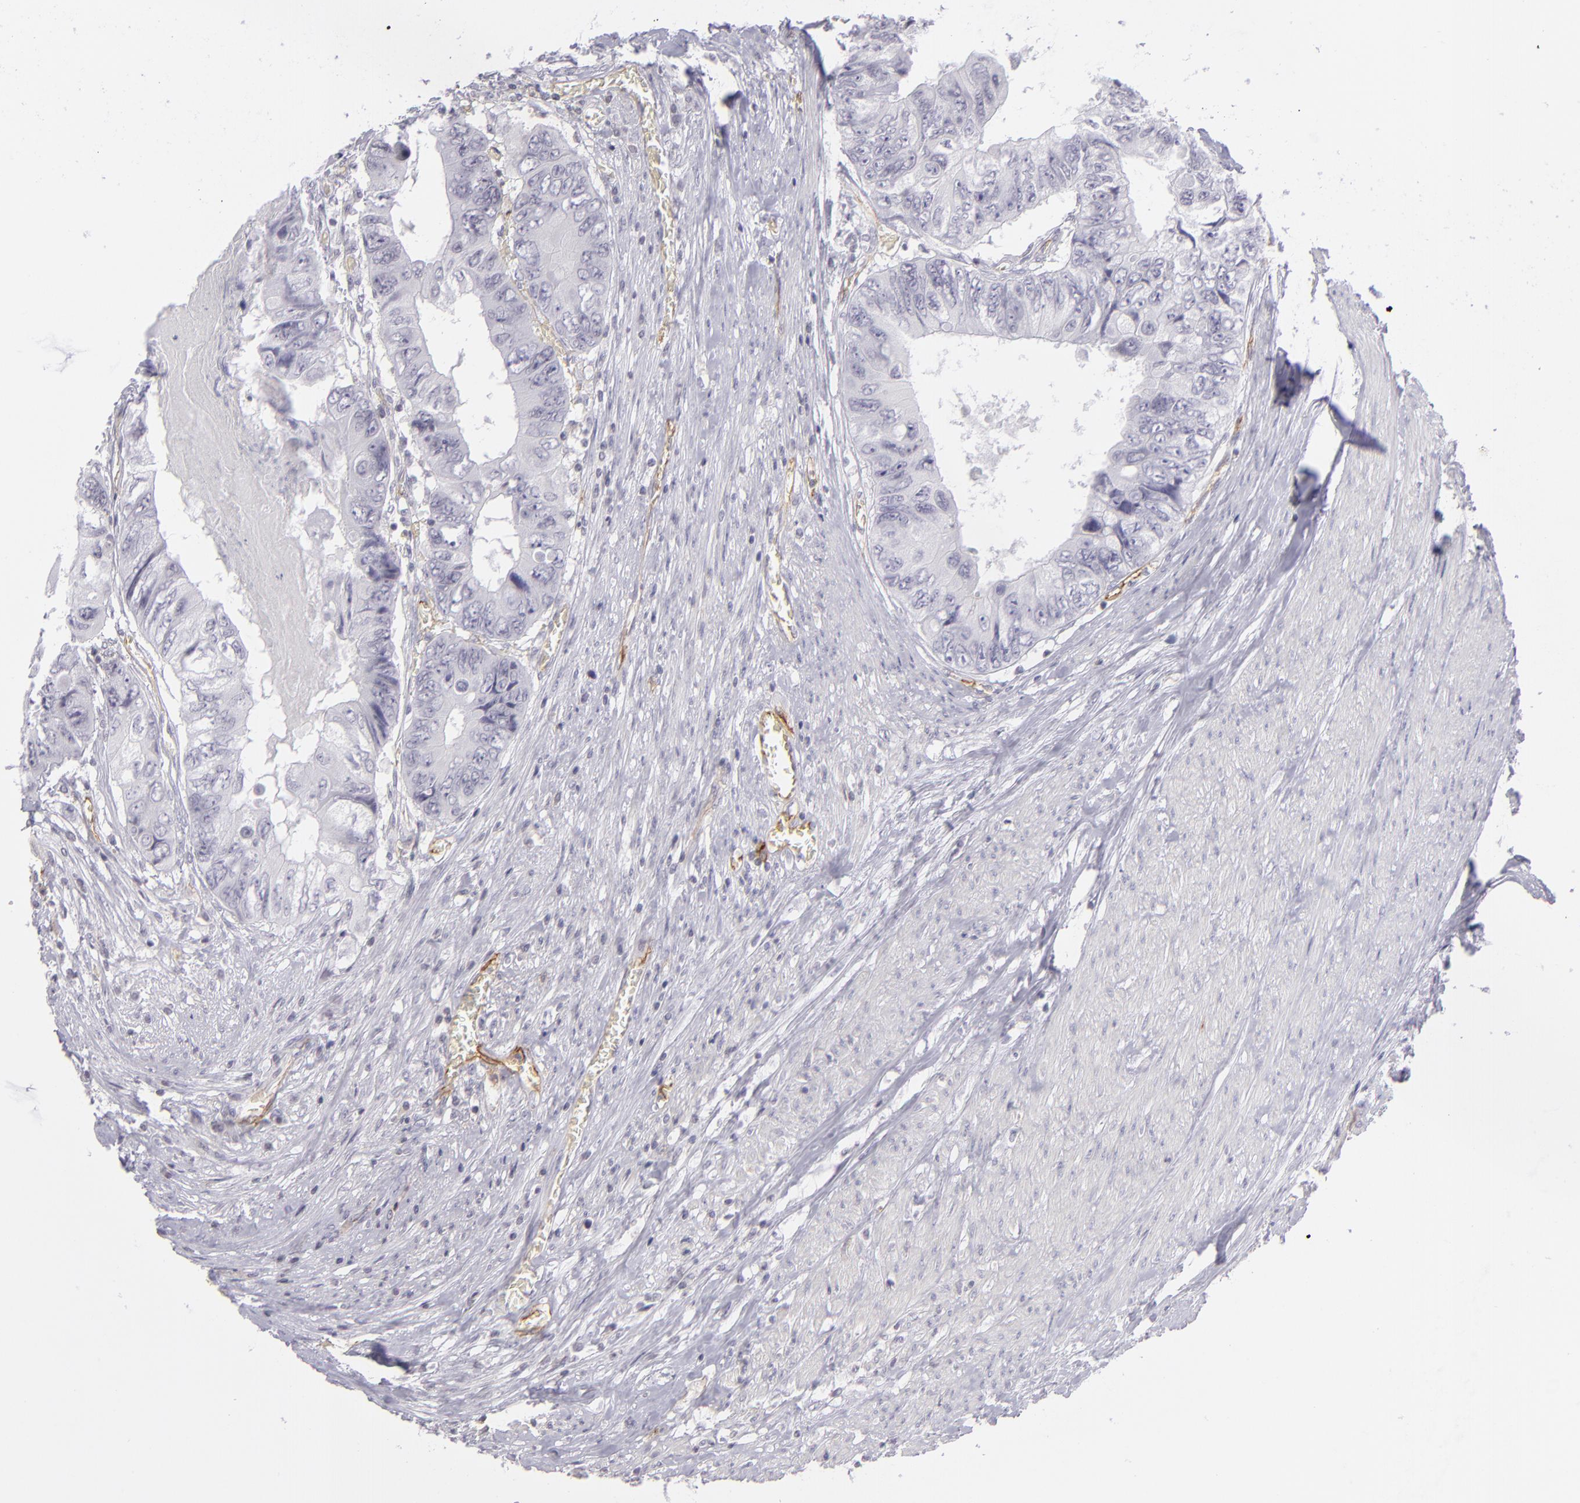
{"staining": {"intensity": "negative", "quantity": "none", "location": "none"}, "tissue": "colorectal cancer", "cell_type": "Tumor cells", "image_type": "cancer", "snomed": [{"axis": "morphology", "description": "Adenocarcinoma, NOS"}, {"axis": "topography", "description": "Rectum"}], "caption": "Immunohistochemistry (IHC) histopathology image of neoplastic tissue: human colorectal adenocarcinoma stained with DAB shows no significant protein expression in tumor cells. Brightfield microscopy of immunohistochemistry stained with DAB (brown) and hematoxylin (blue), captured at high magnification.", "gene": "THBD", "patient": {"sex": "female", "age": 82}}